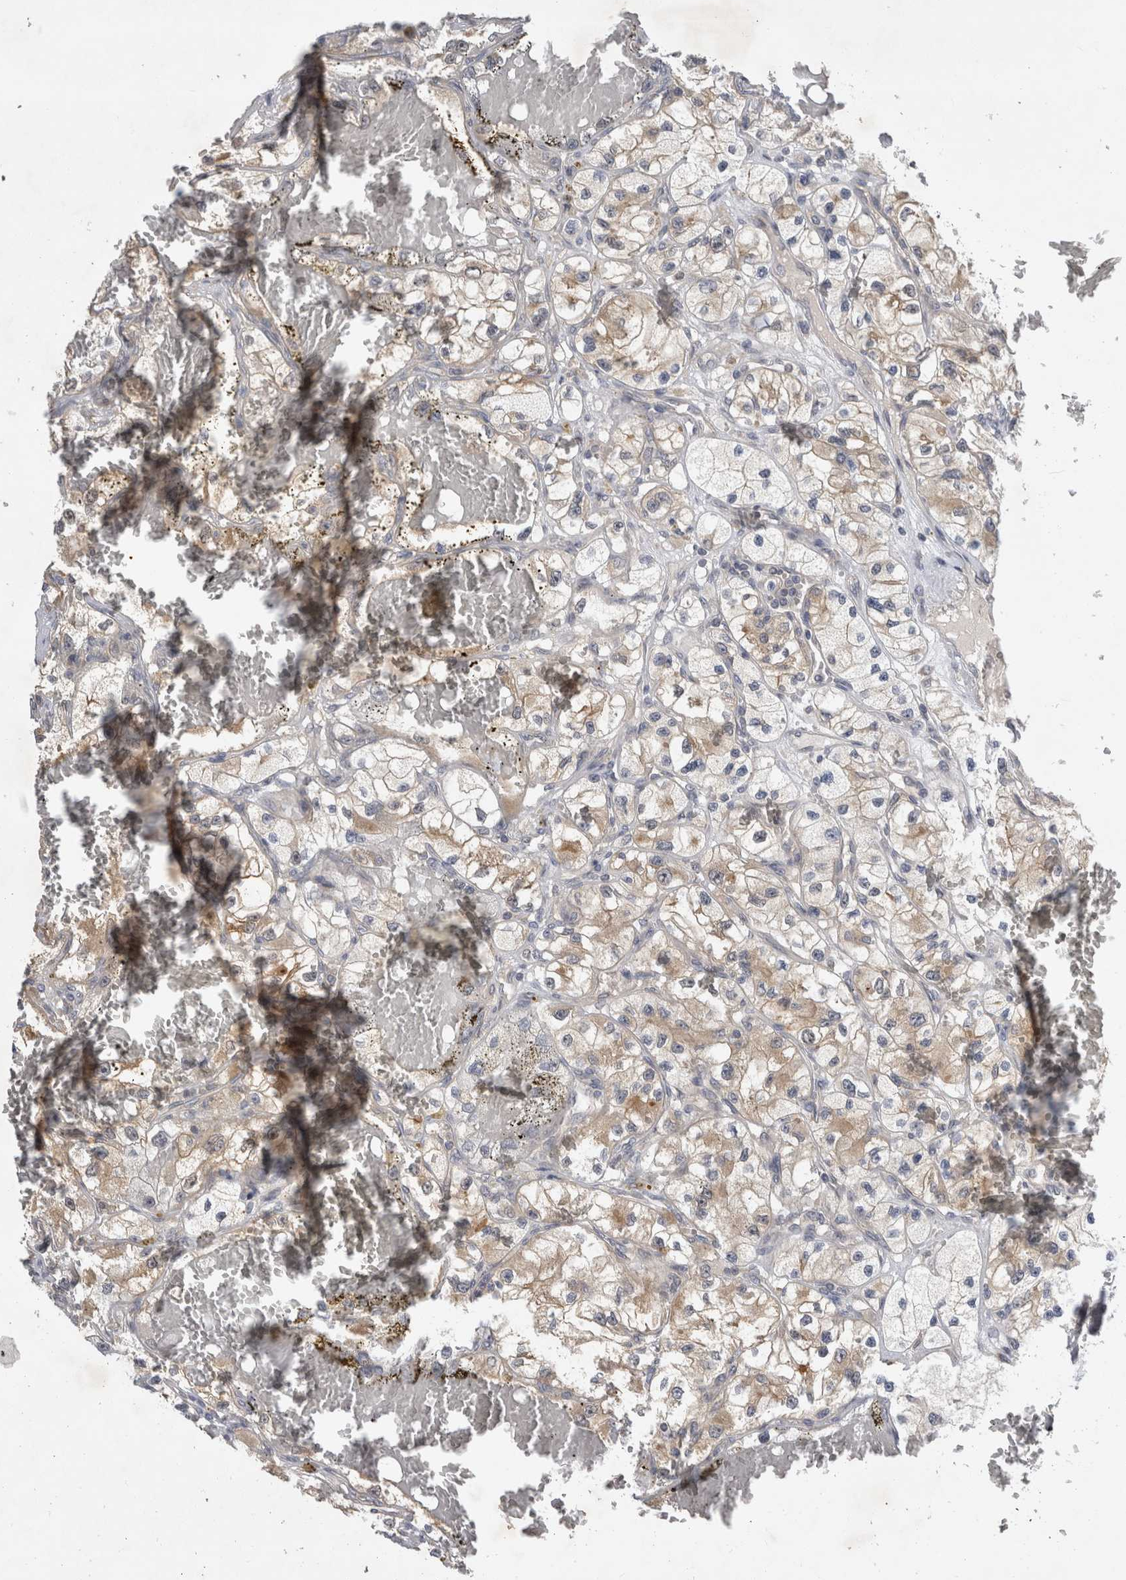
{"staining": {"intensity": "weak", "quantity": "25%-75%", "location": "cytoplasmic/membranous"}, "tissue": "renal cancer", "cell_type": "Tumor cells", "image_type": "cancer", "snomed": [{"axis": "morphology", "description": "Adenocarcinoma, NOS"}, {"axis": "topography", "description": "Kidney"}], "caption": "A micrograph of renal cancer stained for a protein demonstrates weak cytoplasmic/membranous brown staining in tumor cells.", "gene": "AASDHPPT", "patient": {"sex": "female", "age": 57}}